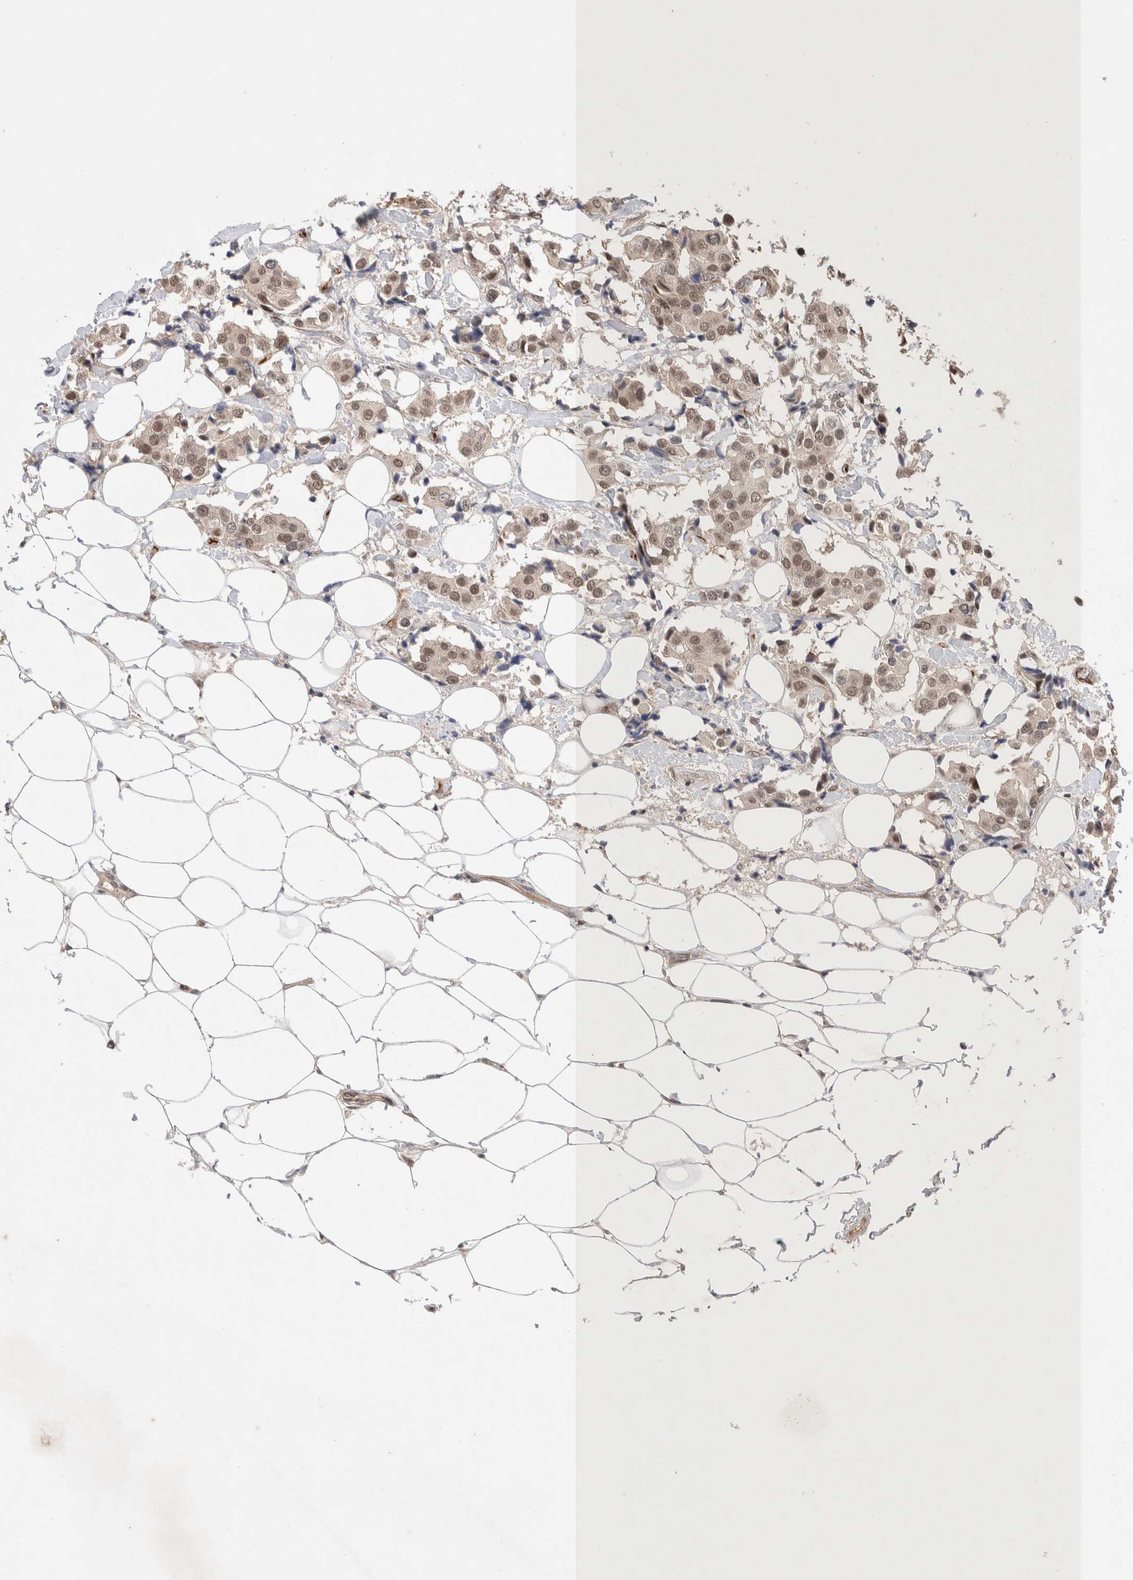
{"staining": {"intensity": "moderate", "quantity": ">75%", "location": "nuclear"}, "tissue": "breast cancer", "cell_type": "Tumor cells", "image_type": "cancer", "snomed": [{"axis": "morphology", "description": "Normal tissue, NOS"}, {"axis": "morphology", "description": "Duct carcinoma"}, {"axis": "topography", "description": "Breast"}], "caption": "This is a photomicrograph of immunohistochemistry (IHC) staining of breast cancer (intraductal carcinoma), which shows moderate staining in the nuclear of tumor cells.", "gene": "ZNF704", "patient": {"sex": "female", "age": 39}}